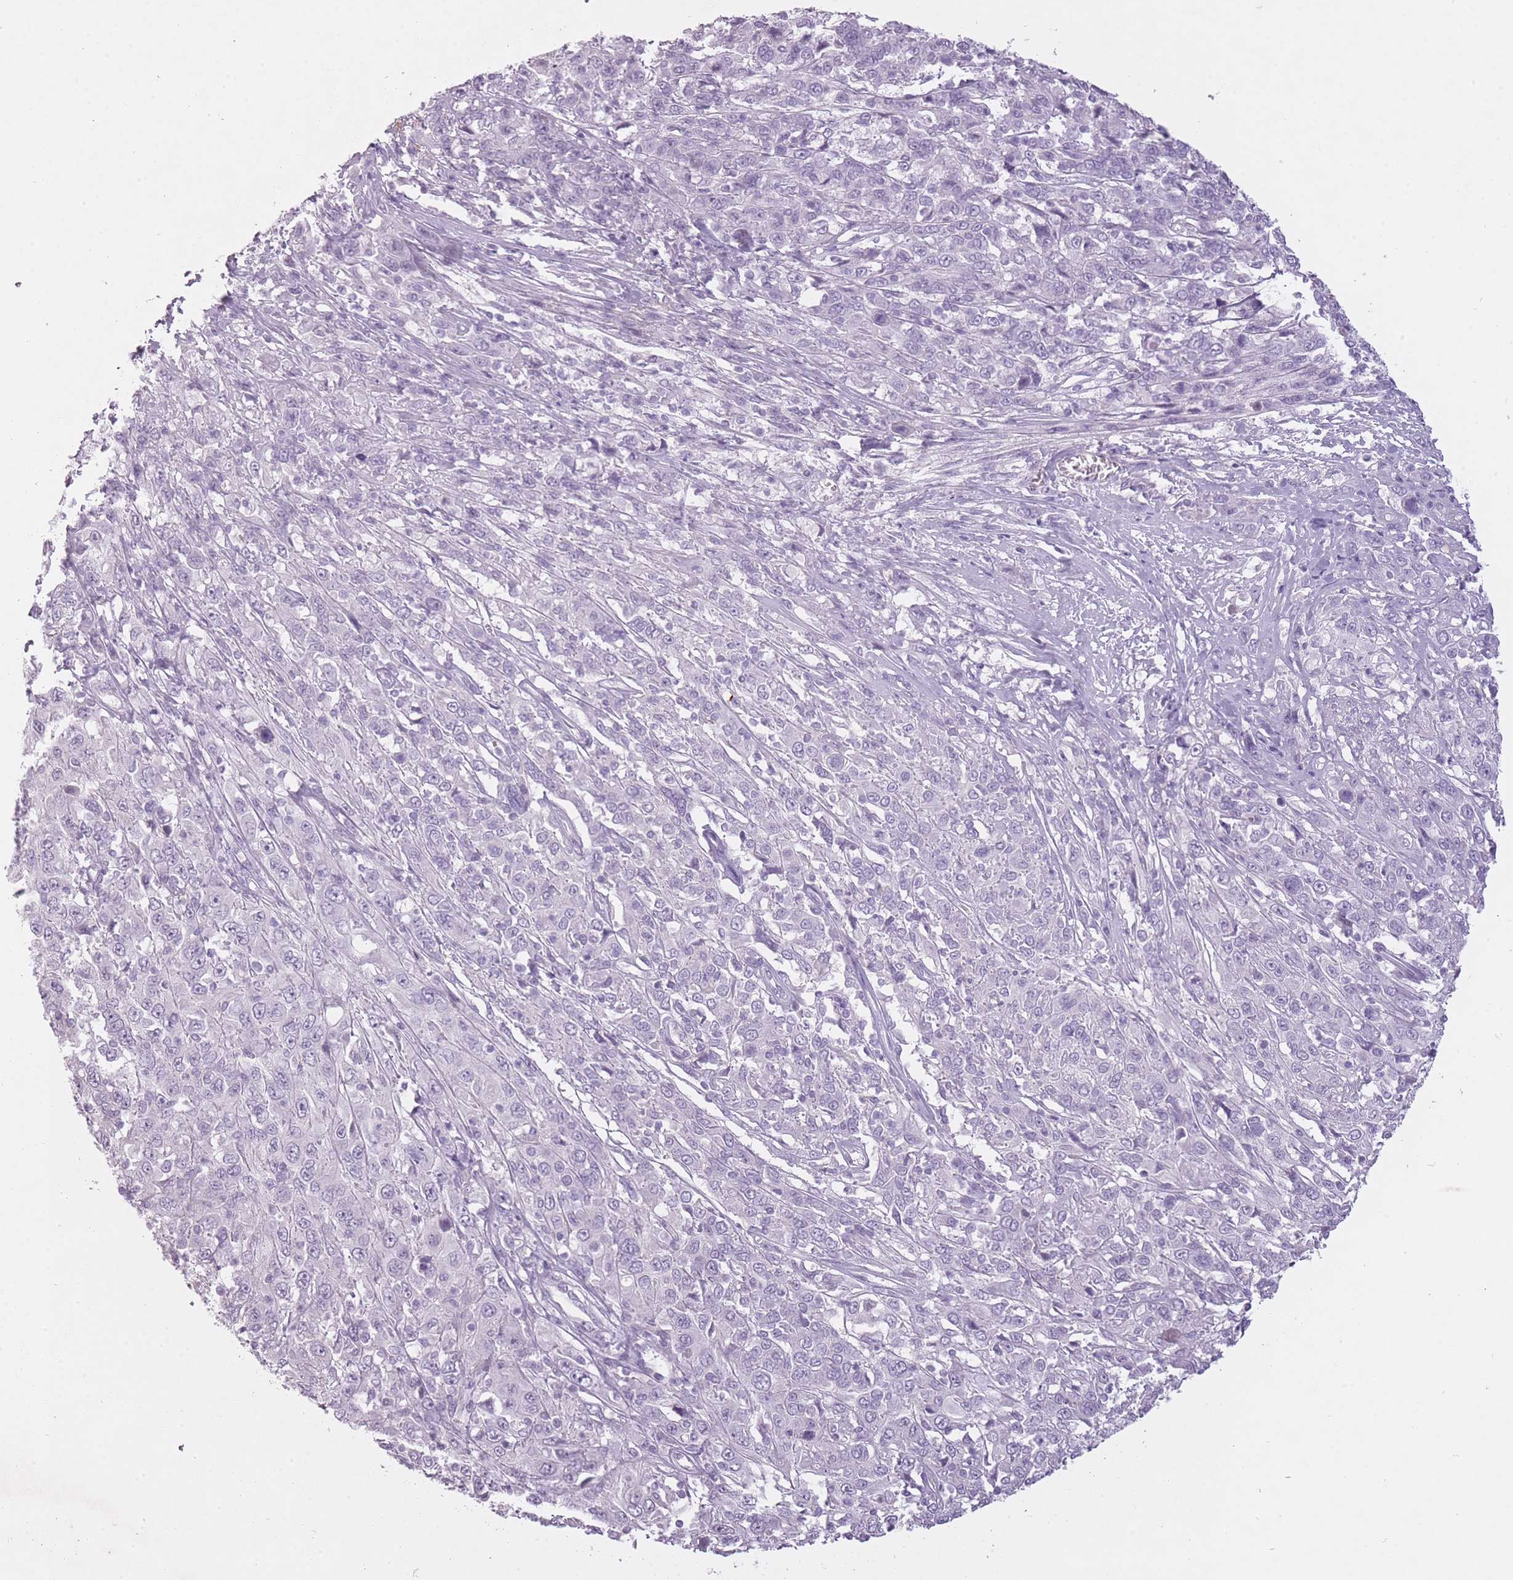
{"staining": {"intensity": "negative", "quantity": "none", "location": "none"}, "tissue": "cervical cancer", "cell_type": "Tumor cells", "image_type": "cancer", "snomed": [{"axis": "morphology", "description": "Squamous cell carcinoma, NOS"}, {"axis": "topography", "description": "Cervix"}], "caption": "DAB immunohistochemical staining of human squamous cell carcinoma (cervical) exhibits no significant positivity in tumor cells.", "gene": "RFX4", "patient": {"sex": "female", "age": 46}}